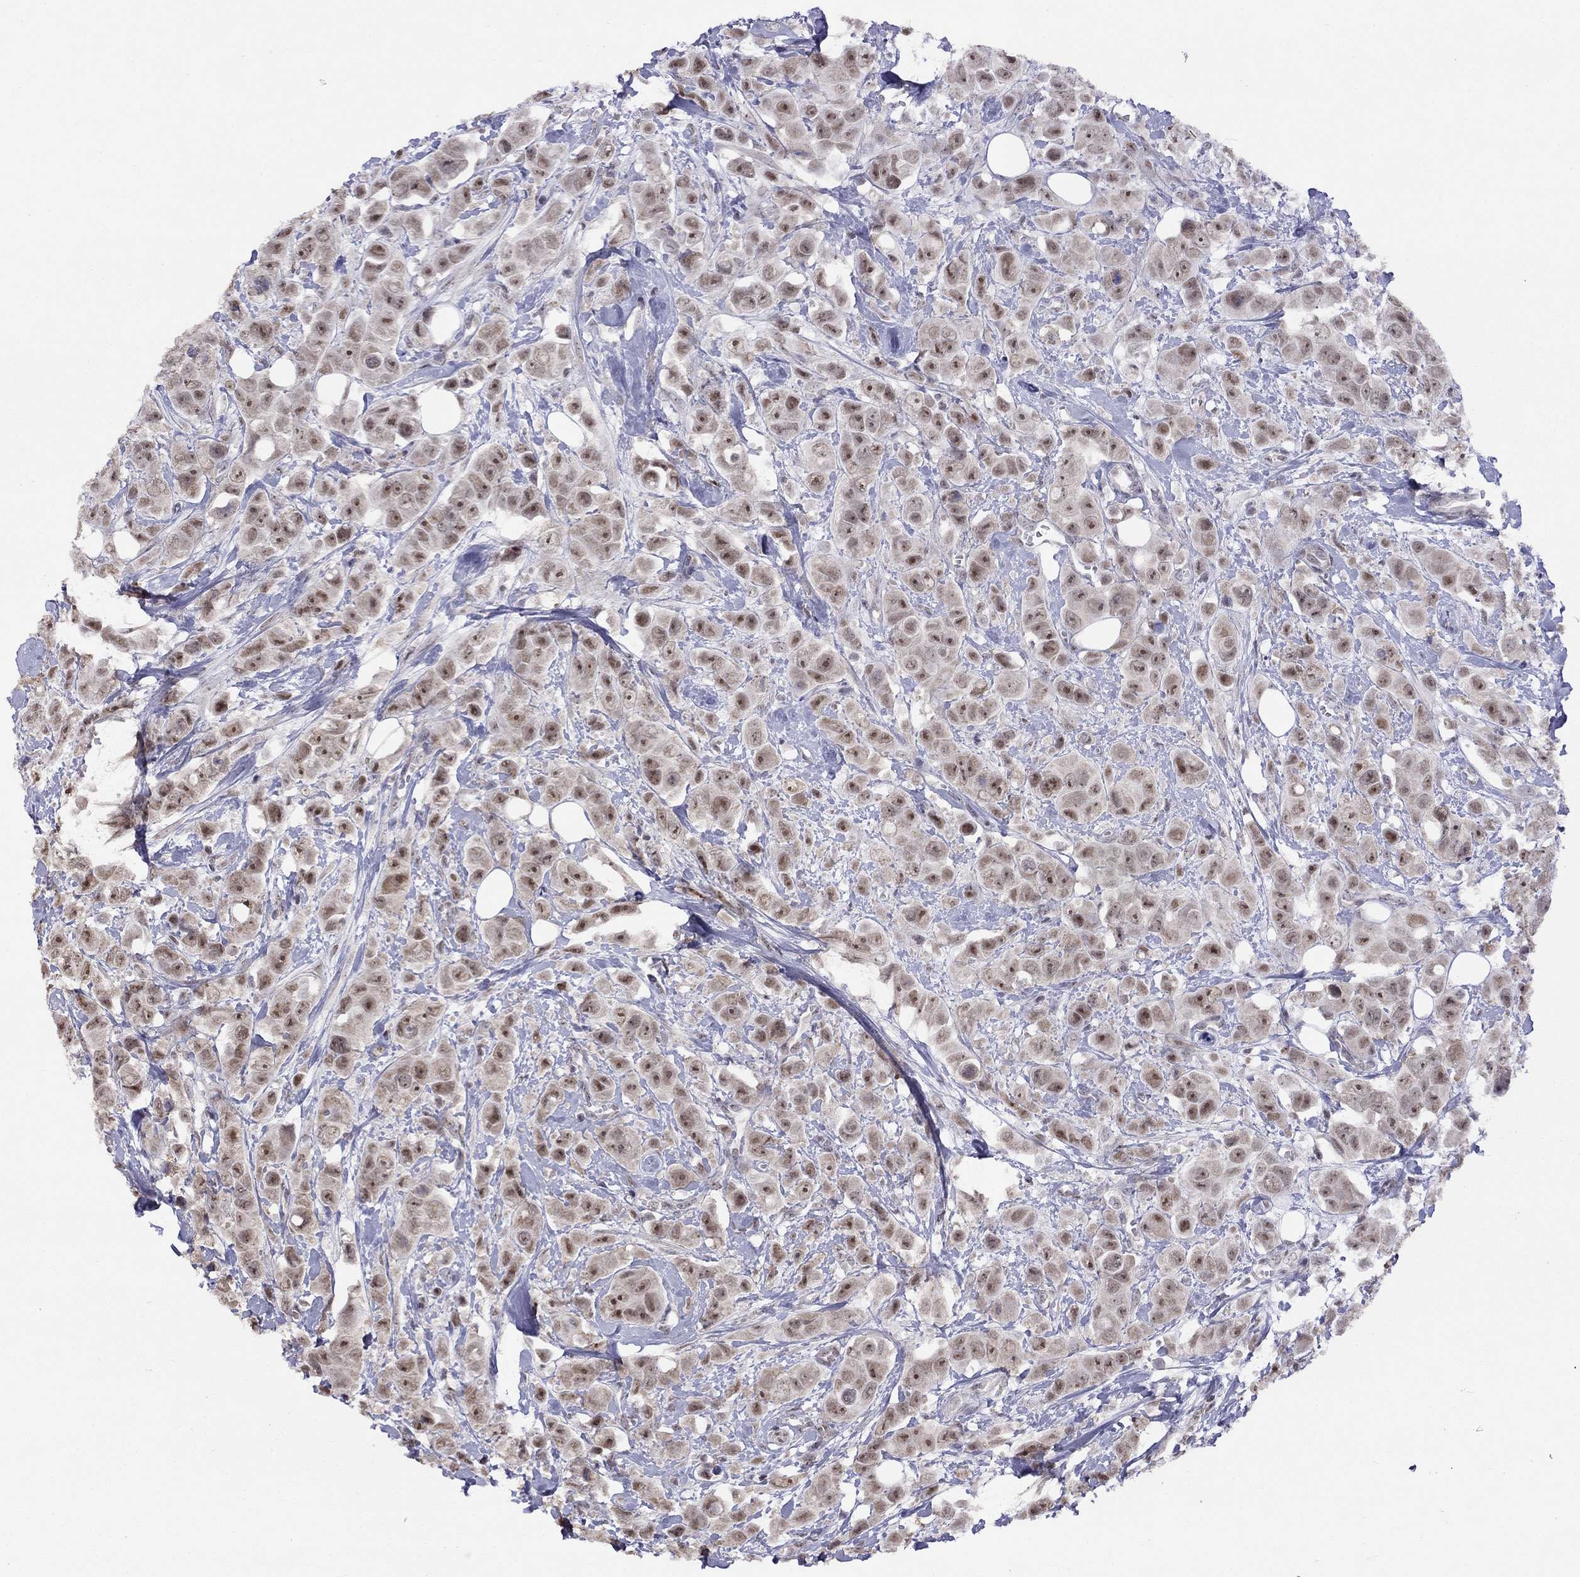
{"staining": {"intensity": "moderate", "quantity": "25%-75%", "location": "nuclear"}, "tissue": "breast cancer", "cell_type": "Tumor cells", "image_type": "cancer", "snomed": [{"axis": "morphology", "description": "Duct carcinoma"}, {"axis": "topography", "description": "Breast"}], "caption": "IHC staining of breast infiltrating ductal carcinoma, which reveals medium levels of moderate nuclear staining in approximately 25%-75% of tumor cells indicating moderate nuclear protein positivity. The staining was performed using DAB (brown) for protein detection and nuclei were counterstained in hematoxylin (blue).", "gene": "HES5", "patient": {"sex": "female", "age": 35}}